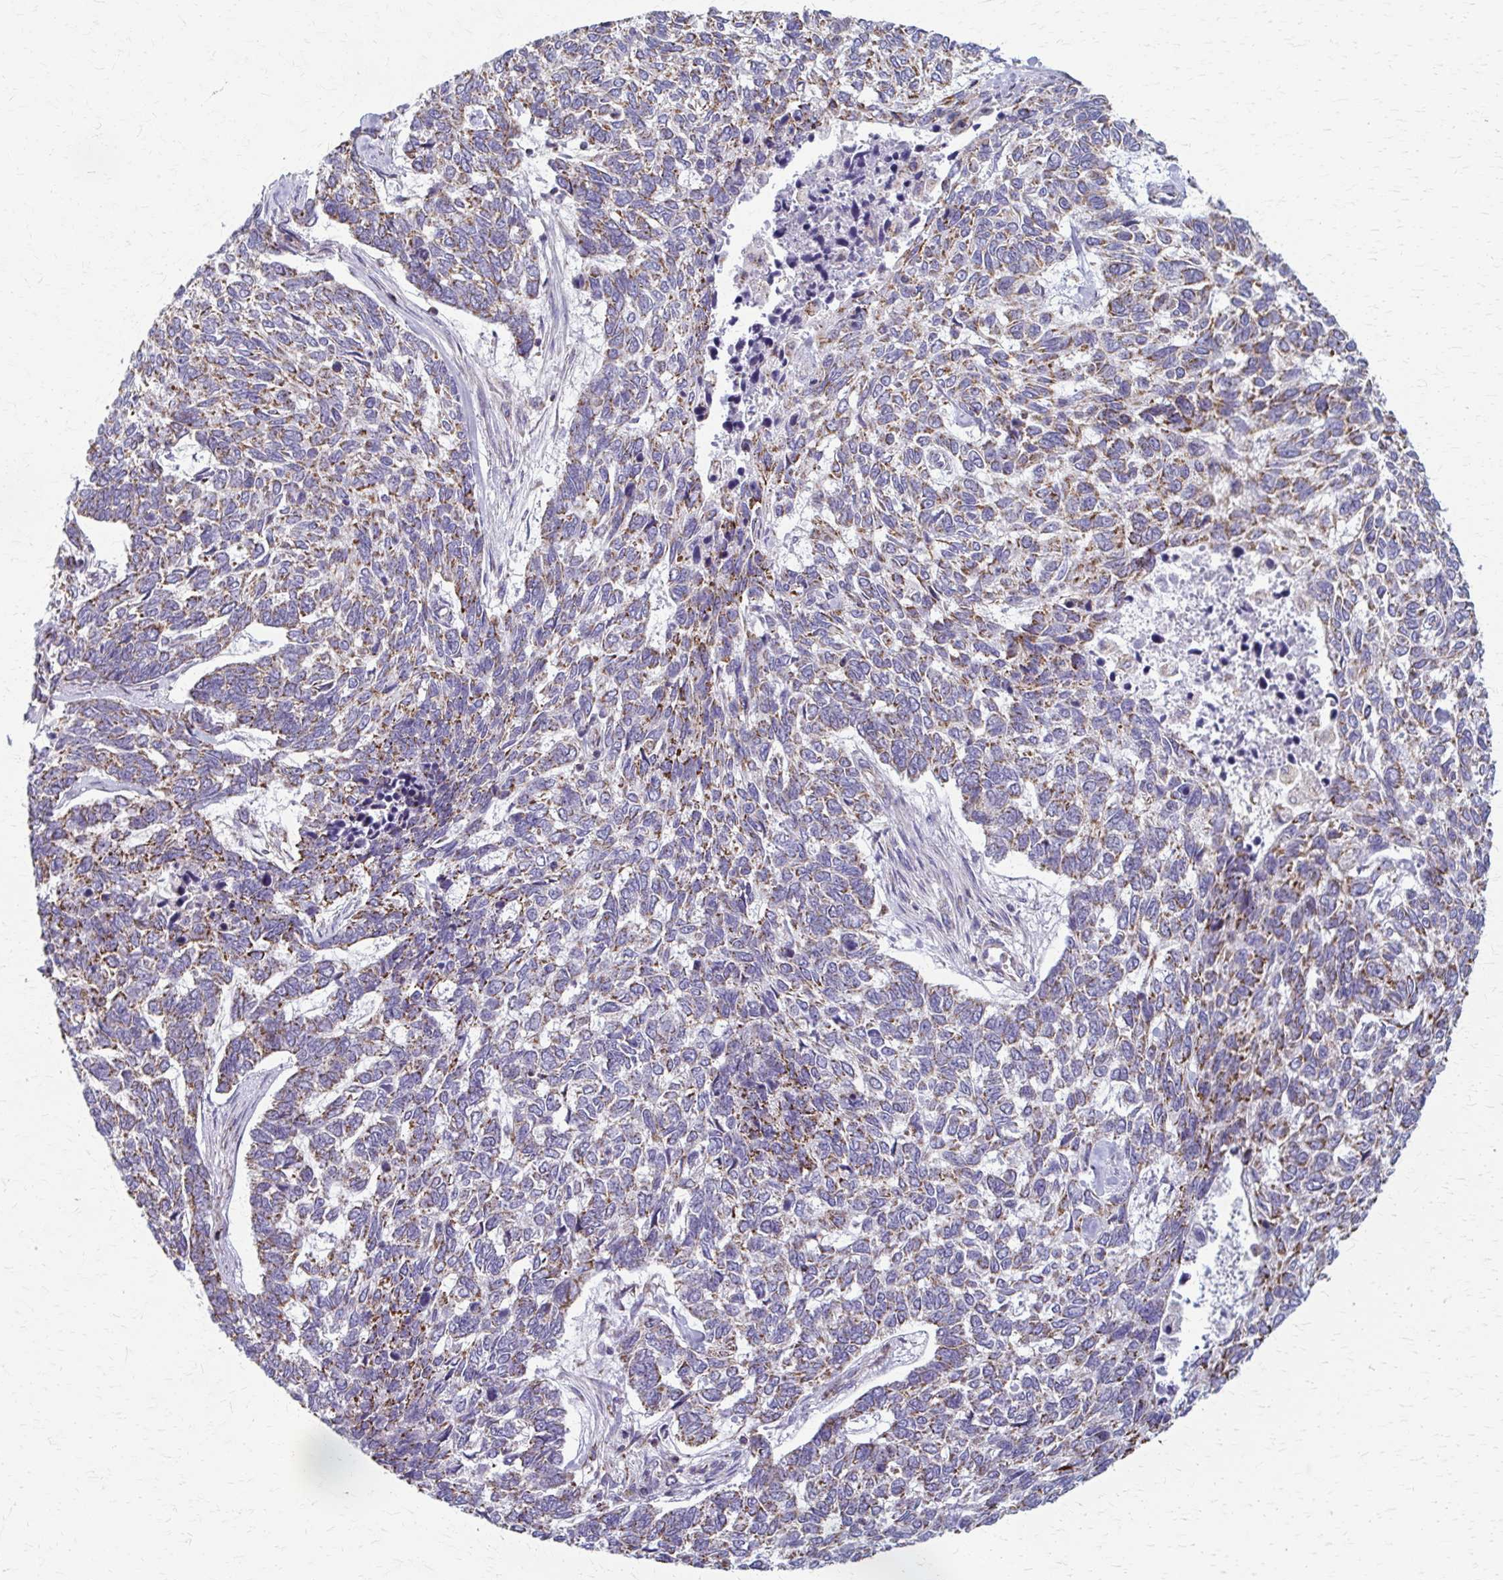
{"staining": {"intensity": "moderate", "quantity": ">75%", "location": "cytoplasmic/membranous"}, "tissue": "skin cancer", "cell_type": "Tumor cells", "image_type": "cancer", "snomed": [{"axis": "morphology", "description": "Basal cell carcinoma"}, {"axis": "topography", "description": "Skin"}], "caption": "Immunohistochemistry (IHC) image of neoplastic tissue: human skin cancer stained using immunohistochemistry (IHC) exhibits medium levels of moderate protein expression localized specifically in the cytoplasmic/membranous of tumor cells, appearing as a cytoplasmic/membranous brown color.", "gene": "TVP23A", "patient": {"sex": "female", "age": 65}}